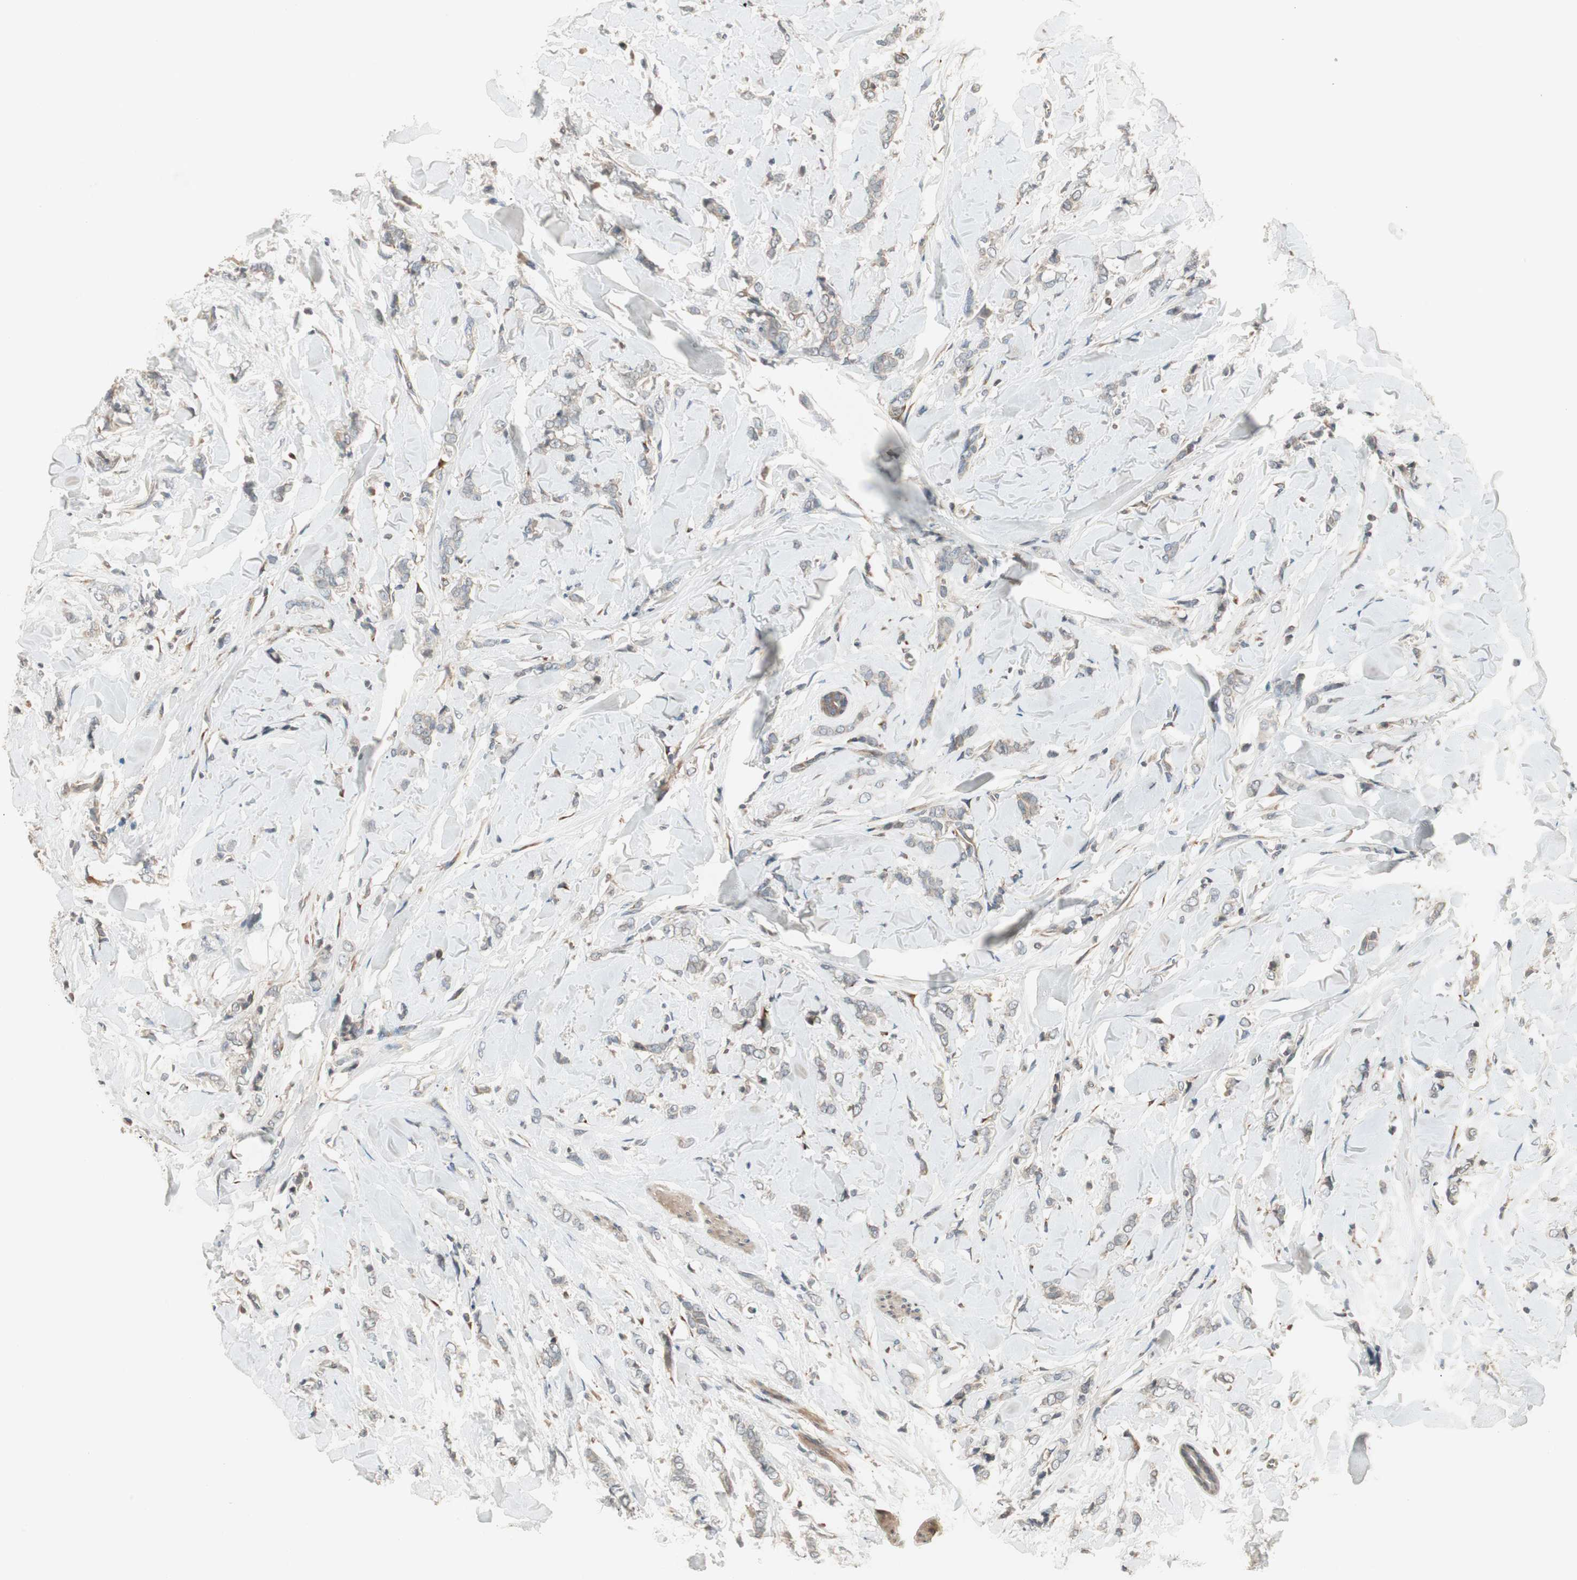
{"staining": {"intensity": "negative", "quantity": "none", "location": "none"}, "tissue": "breast cancer", "cell_type": "Tumor cells", "image_type": "cancer", "snomed": [{"axis": "morphology", "description": "Lobular carcinoma"}, {"axis": "topography", "description": "Skin"}, {"axis": "topography", "description": "Breast"}], "caption": "Tumor cells are negative for protein expression in human breast cancer. (Immunohistochemistry, brightfield microscopy, high magnification).", "gene": "SFRP1", "patient": {"sex": "female", "age": 46}}